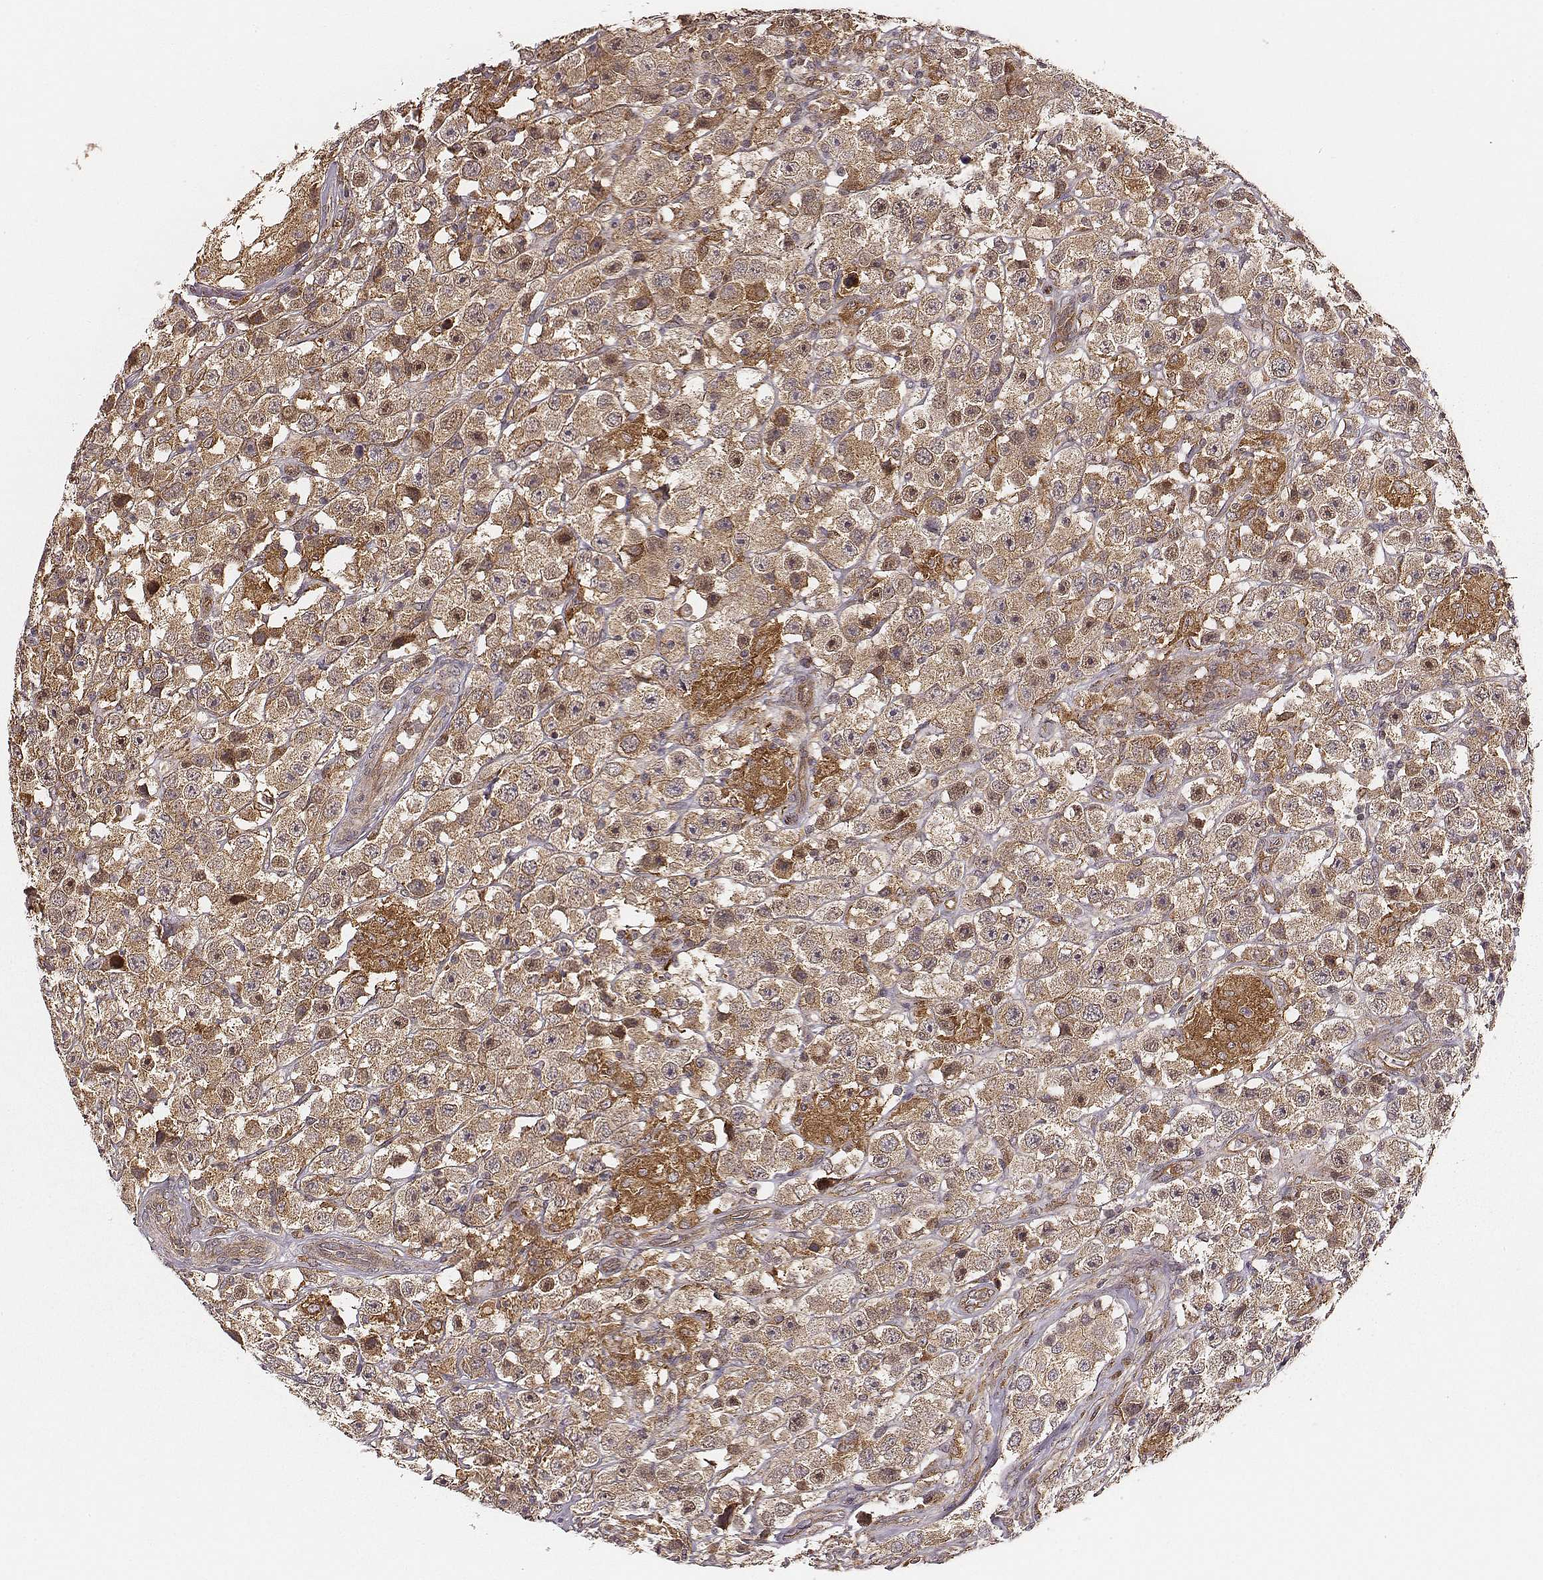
{"staining": {"intensity": "moderate", "quantity": ">75%", "location": "cytoplasmic/membranous"}, "tissue": "testis cancer", "cell_type": "Tumor cells", "image_type": "cancer", "snomed": [{"axis": "morphology", "description": "Seminoma, NOS"}, {"axis": "topography", "description": "Testis"}], "caption": "Brown immunohistochemical staining in testis cancer displays moderate cytoplasmic/membranous staining in approximately >75% of tumor cells.", "gene": "VPS26A", "patient": {"sex": "male", "age": 45}}